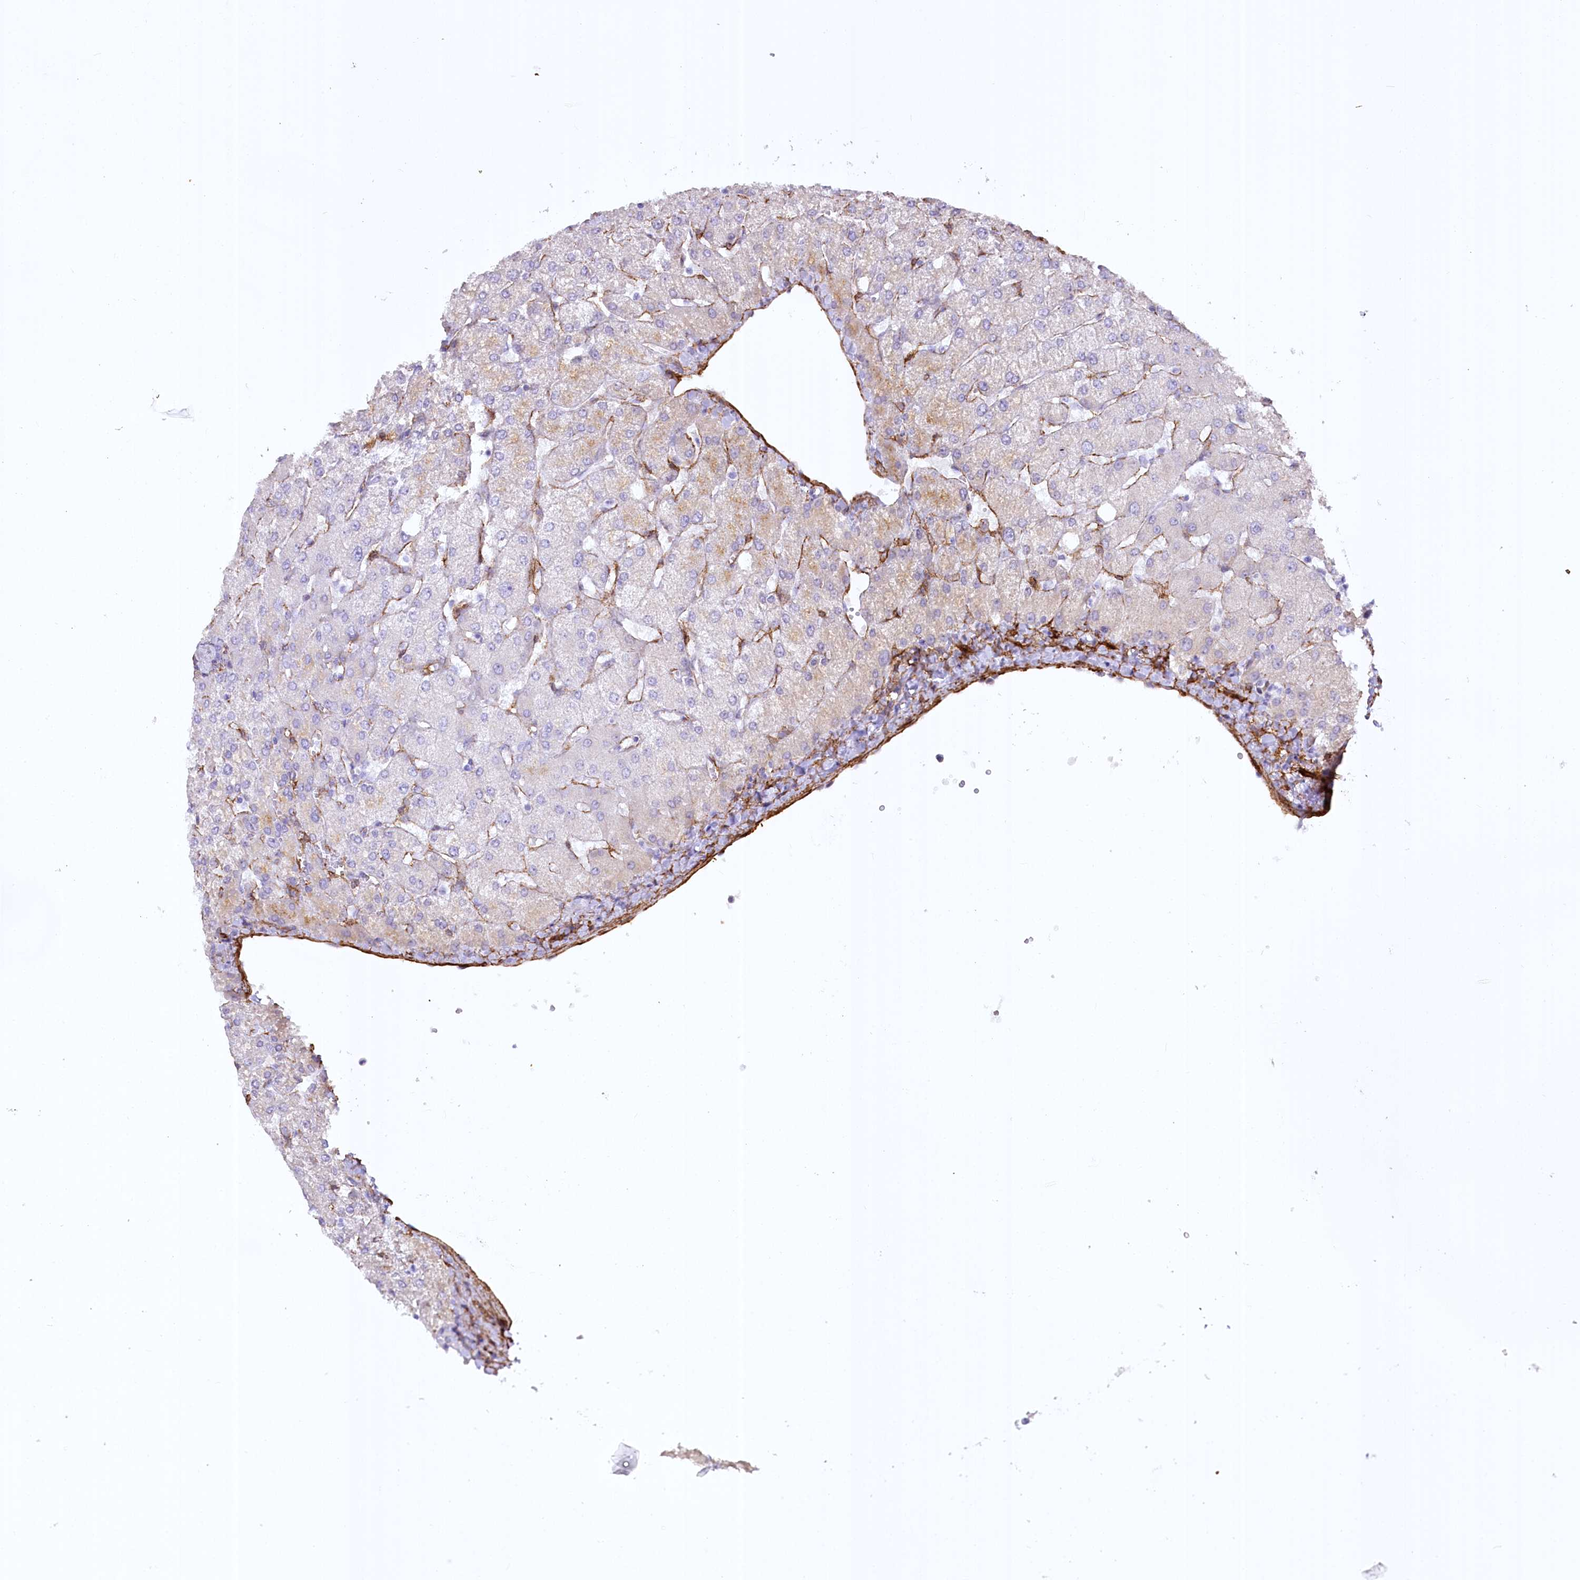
{"staining": {"intensity": "negative", "quantity": "none", "location": "none"}, "tissue": "liver", "cell_type": "Cholangiocytes", "image_type": "normal", "snomed": [{"axis": "morphology", "description": "Normal tissue, NOS"}, {"axis": "topography", "description": "Liver"}], "caption": "Liver stained for a protein using immunohistochemistry exhibits no expression cholangiocytes.", "gene": "SYNPO2", "patient": {"sex": "female", "age": 54}}